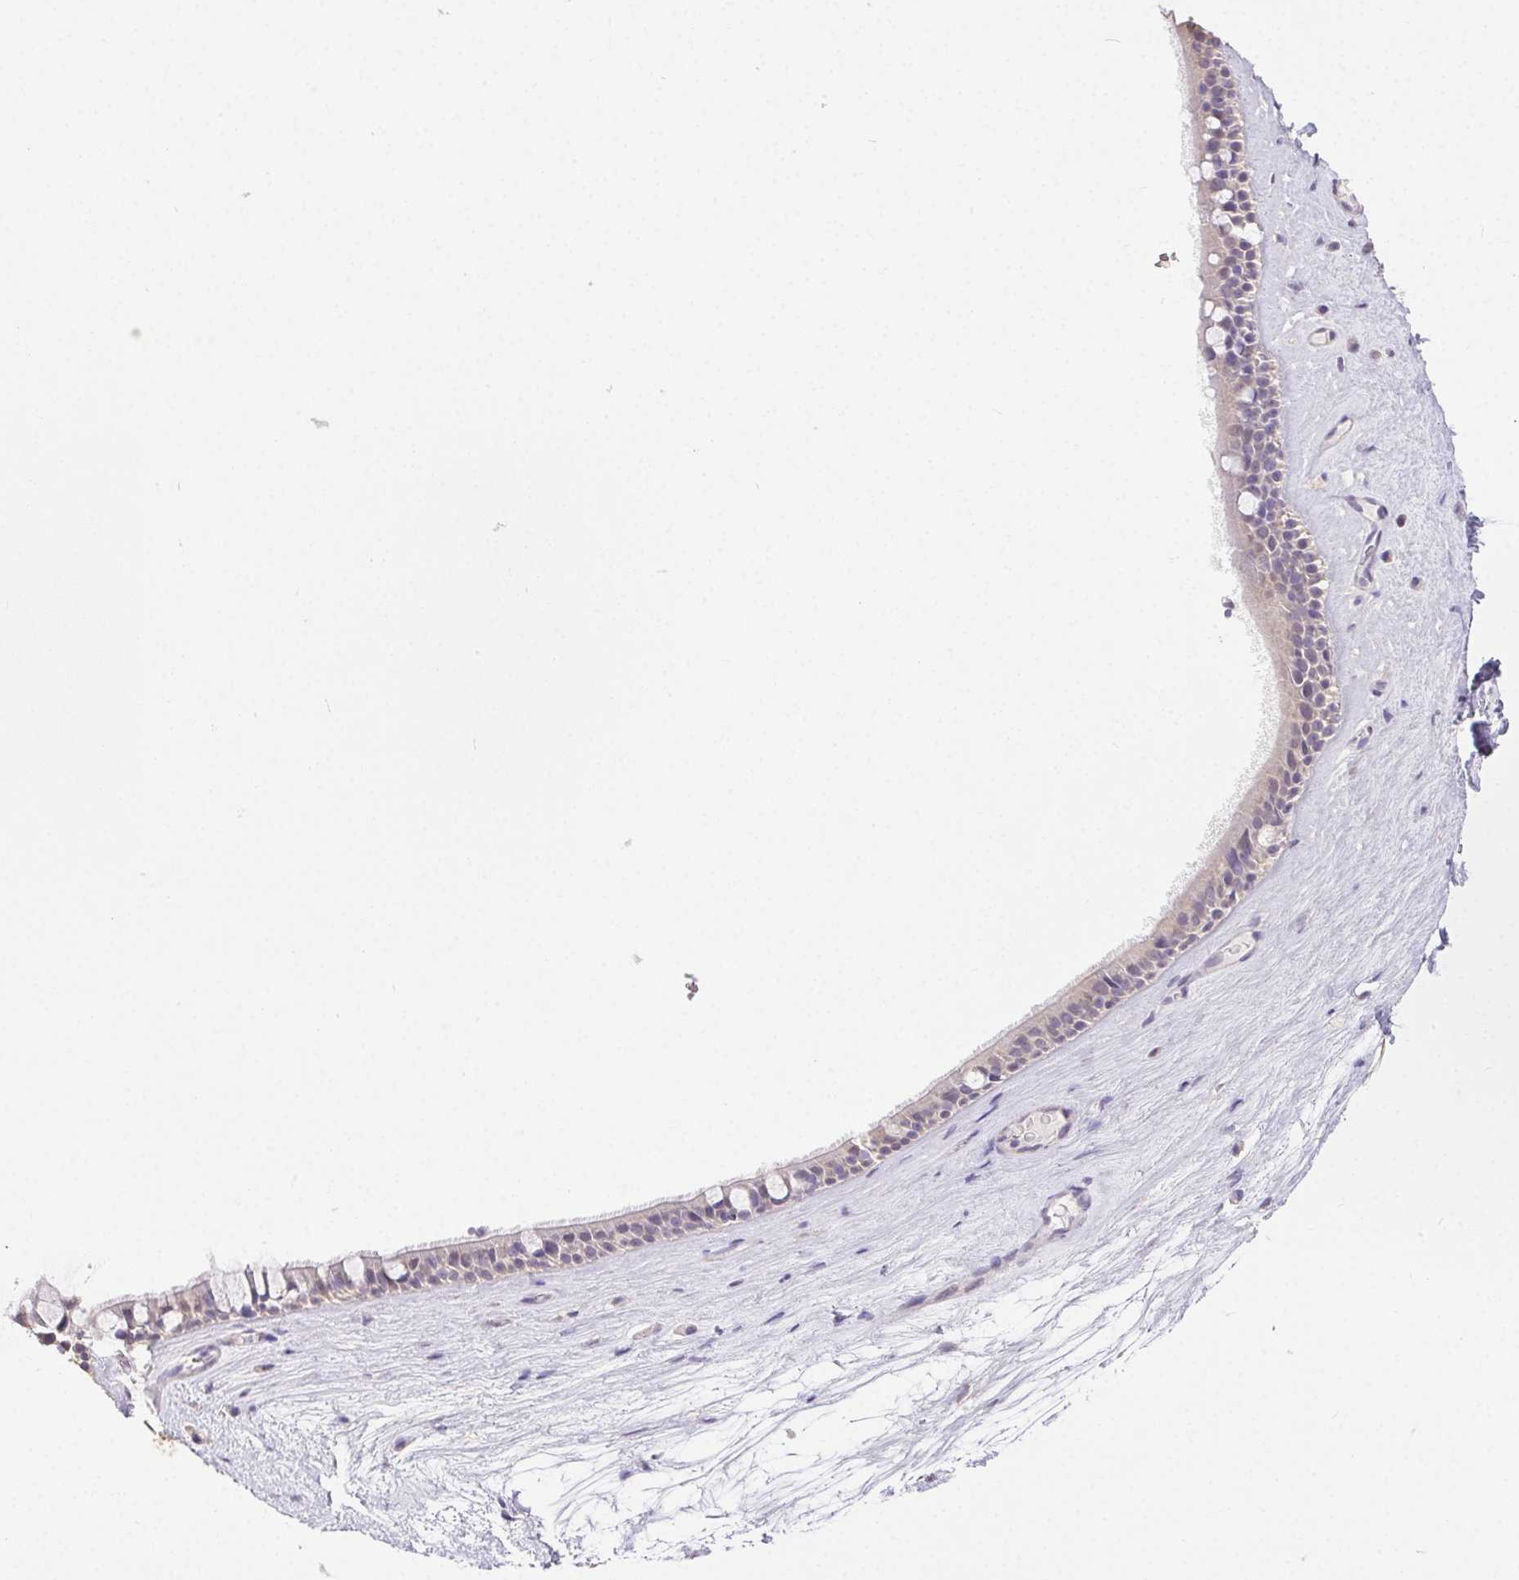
{"staining": {"intensity": "negative", "quantity": "none", "location": "none"}, "tissue": "nasopharynx", "cell_type": "Respiratory epithelial cells", "image_type": "normal", "snomed": [{"axis": "morphology", "description": "Normal tissue, NOS"}, {"axis": "topography", "description": "Nasopharynx"}], "caption": "IHC photomicrograph of unremarkable human nasopharynx stained for a protein (brown), which displays no expression in respiratory epithelial cells.", "gene": "SYCE2", "patient": {"sex": "male", "age": 68}}